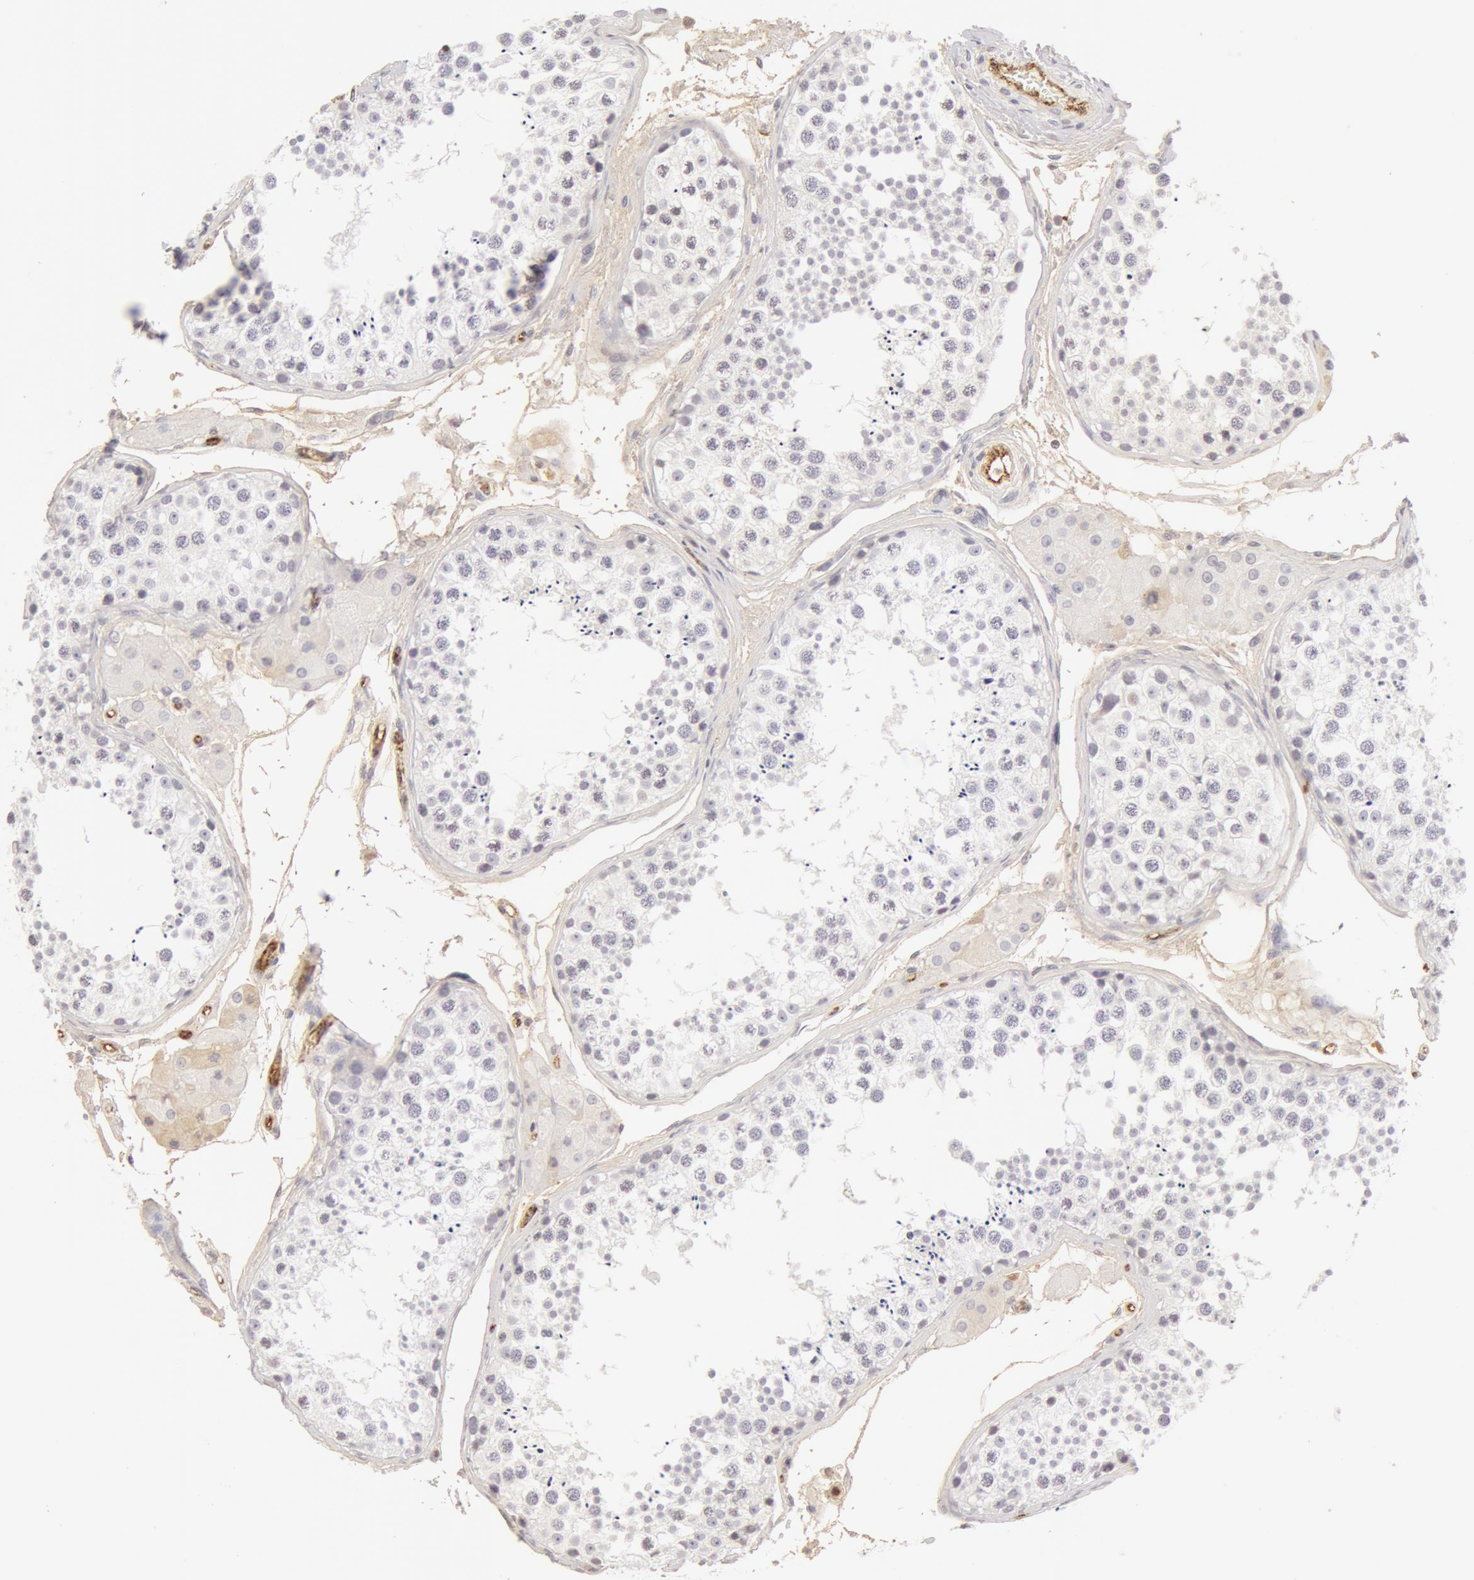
{"staining": {"intensity": "negative", "quantity": "none", "location": "none"}, "tissue": "testis", "cell_type": "Cells in seminiferous ducts", "image_type": "normal", "snomed": [{"axis": "morphology", "description": "Normal tissue, NOS"}, {"axis": "topography", "description": "Testis"}], "caption": "Image shows no protein staining in cells in seminiferous ducts of unremarkable testis. Nuclei are stained in blue.", "gene": "VWF", "patient": {"sex": "male", "age": 57}}